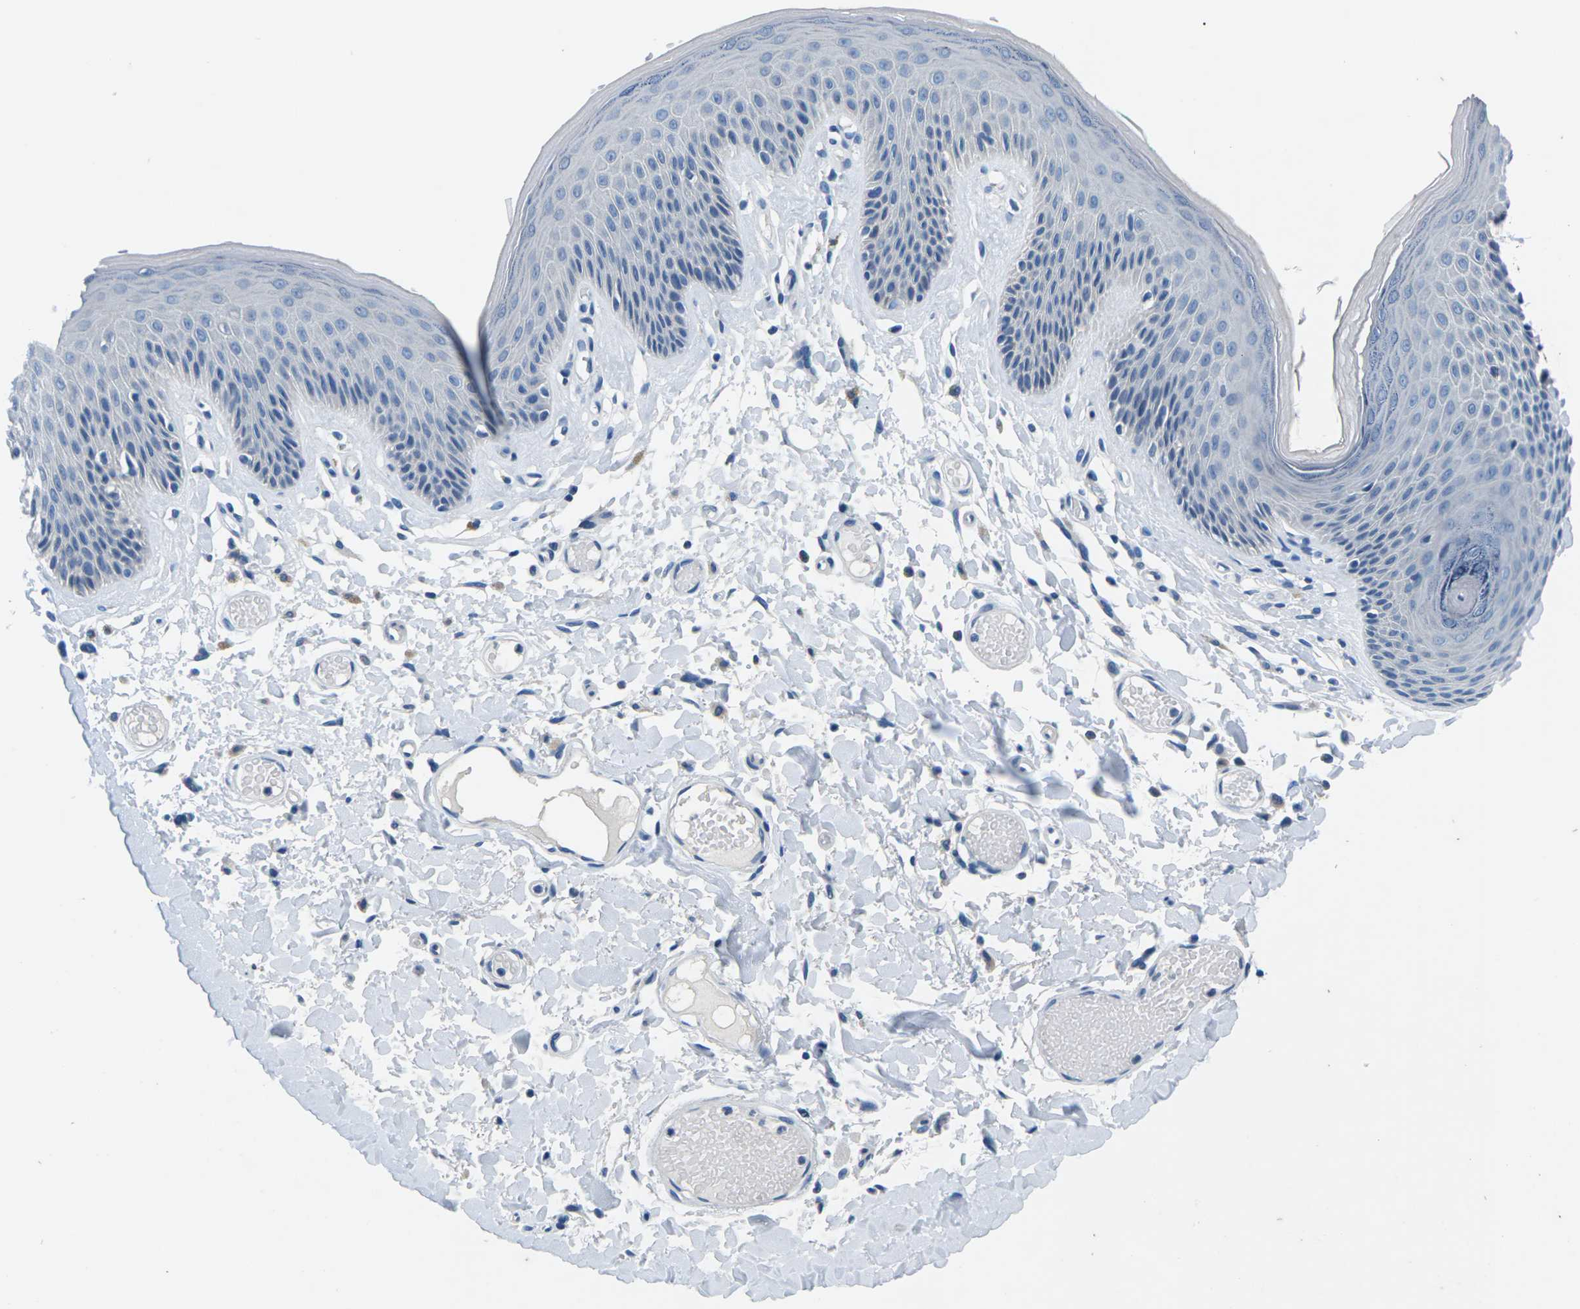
{"staining": {"intensity": "negative", "quantity": "none", "location": "none"}, "tissue": "skin", "cell_type": "Epidermal cells", "image_type": "normal", "snomed": [{"axis": "morphology", "description": "Normal tissue, NOS"}, {"axis": "topography", "description": "Vulva"}], "caption": "Immunohistochemistry photomicrograph of benign skin: human skin stained with DAB exhibits no significant protein positivity in epidermal cells. (Brightfield microscopy of DAB immunohistochemistry at high magnification).", "gene": "UMOD", "patient": {"sex": "female", "age": 73}}